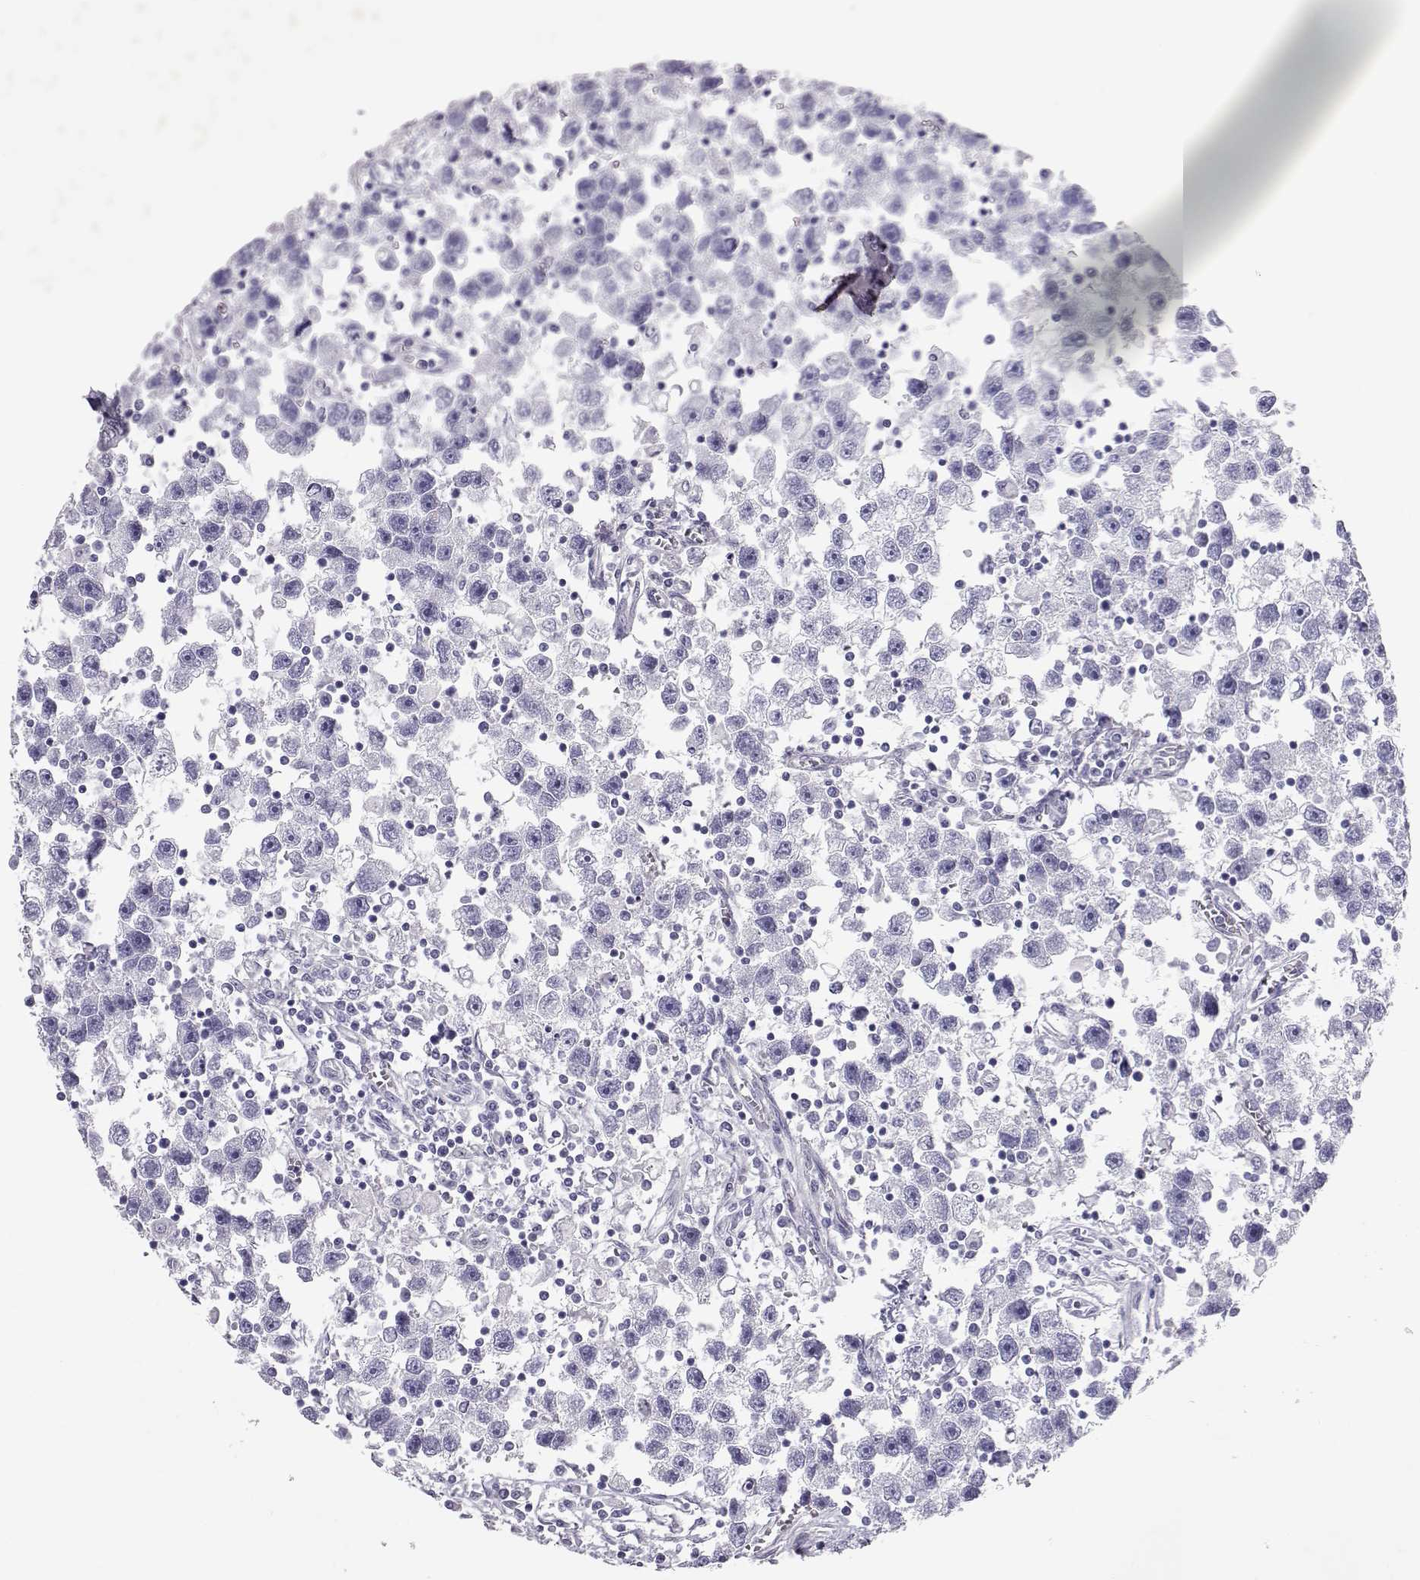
{"staining": {"intensity": "negative", "quantity": "none", "location": "none"}, "tissue": "testis cancer", "cell_type": "Tumor cells", "image_type": "cancer", "snomed": [{"axis": "morphology", "description": "Seminoma, NOS"}, {"axis": "topography", "description": "Testis"}], "caption": "Tumor cells show no significant staining in testis cancer (seminoma). (DAB (3,3'-diaminobenzidine) immunohistochemistry, high magnification).", "gene": "RD3", "patient": {"sex": "male", "age": 30}}